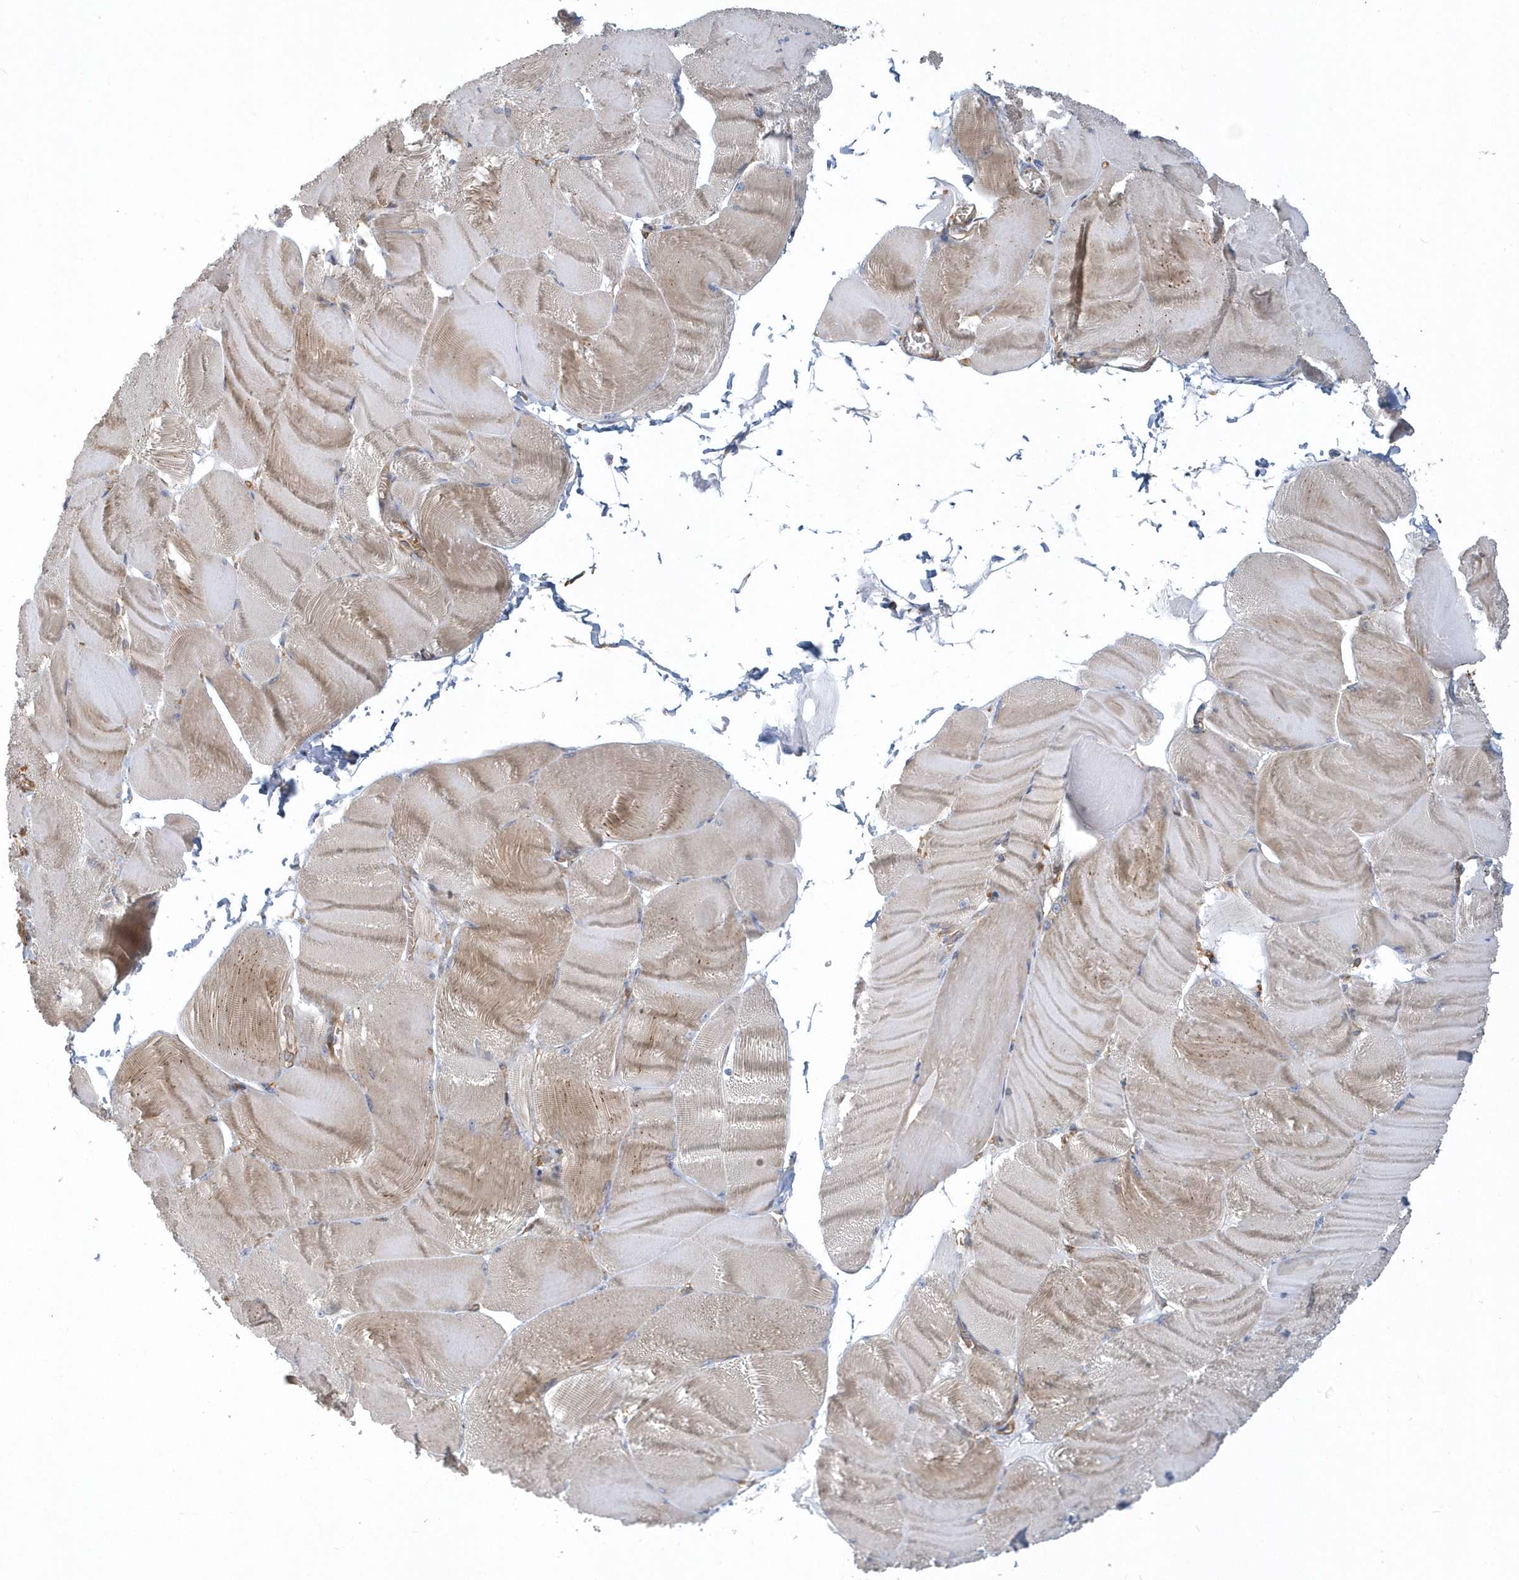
{"staining": {"intensity": "moderate", "quantity": "25%-75%", "location": "cytoplasmic/membranous"}, "tissue": "skeletal muscle", "cell_type": "Myocytes", "image_type": "normal", "snomed": [{"axis": "morphology", "description": "Normal tissue, NOS"}, {"axis": "morphology", "description": "Basal cell carcinoma"}, {"axis": "topography", "description": "Skeletal muscle"}], "caption": "Myocytes display medium levels of moderate cytoplasmic/membranous expression in about 25%-75% of cells in benign skeletal muscle.", "gene": "TRAIP", "patient": {"sex": "female", "age": 64}}